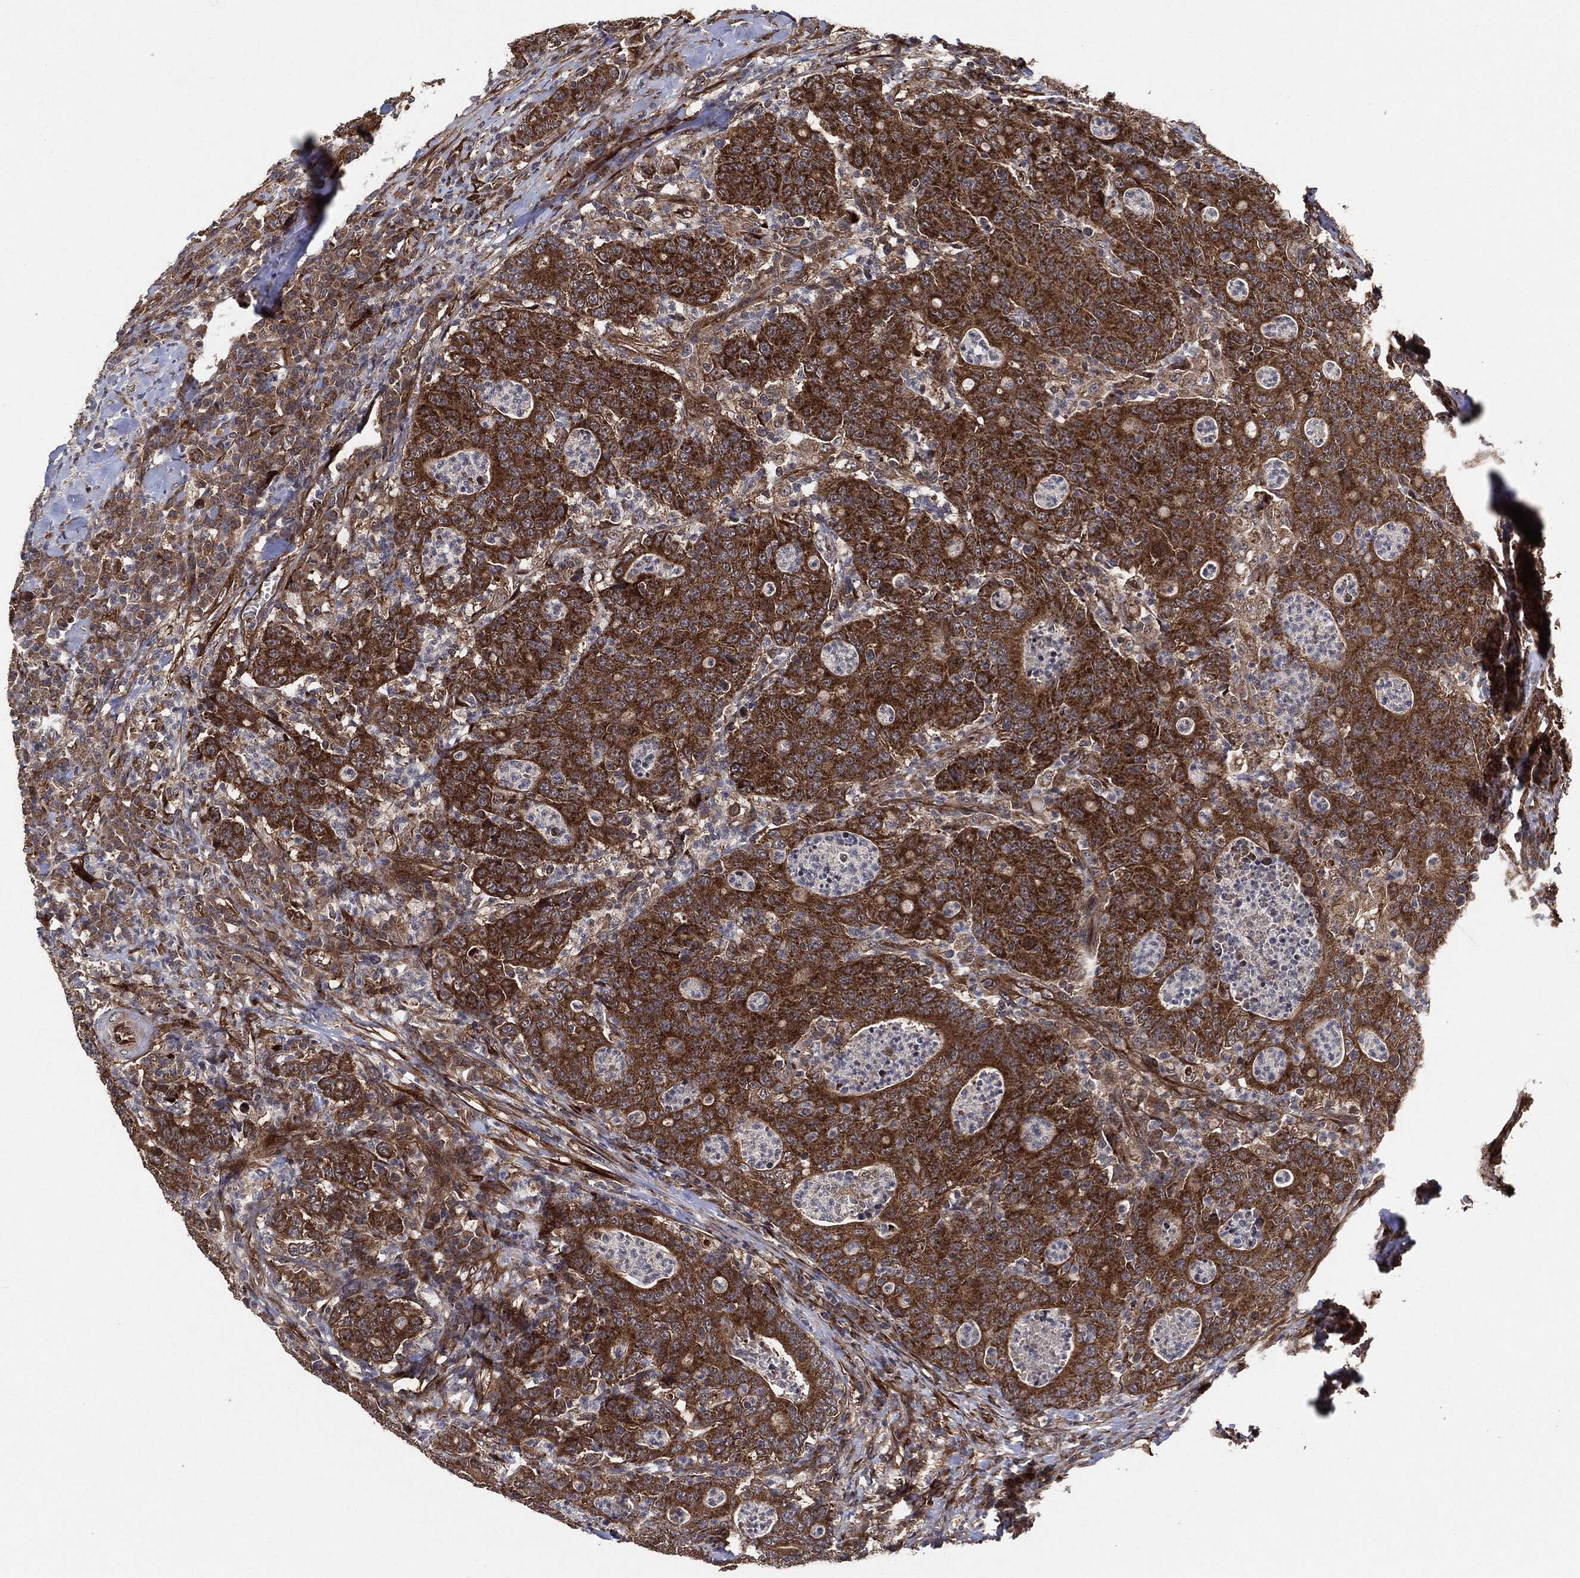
{"staining": {"intensity": "strong", "quantity": ">75%", "location": "cytoplasmic/membranous"}, "tissue": "colorectal cancer", "cell_type": "Tumor cells", "image_type": "cancer", "snomed": [{"axis": "morphology", "description": "Adenocarcinoma, NOS"}, {"axis": "topography", "description": "Colon"}], "caption": "Adenocarcinoma (colorectal) stained for a protein exhibits strong cytoplasmic/membranous positivity in tumor cells.", "gene": "BCAR1", "patient": {"sex": "male", "age": 70}}